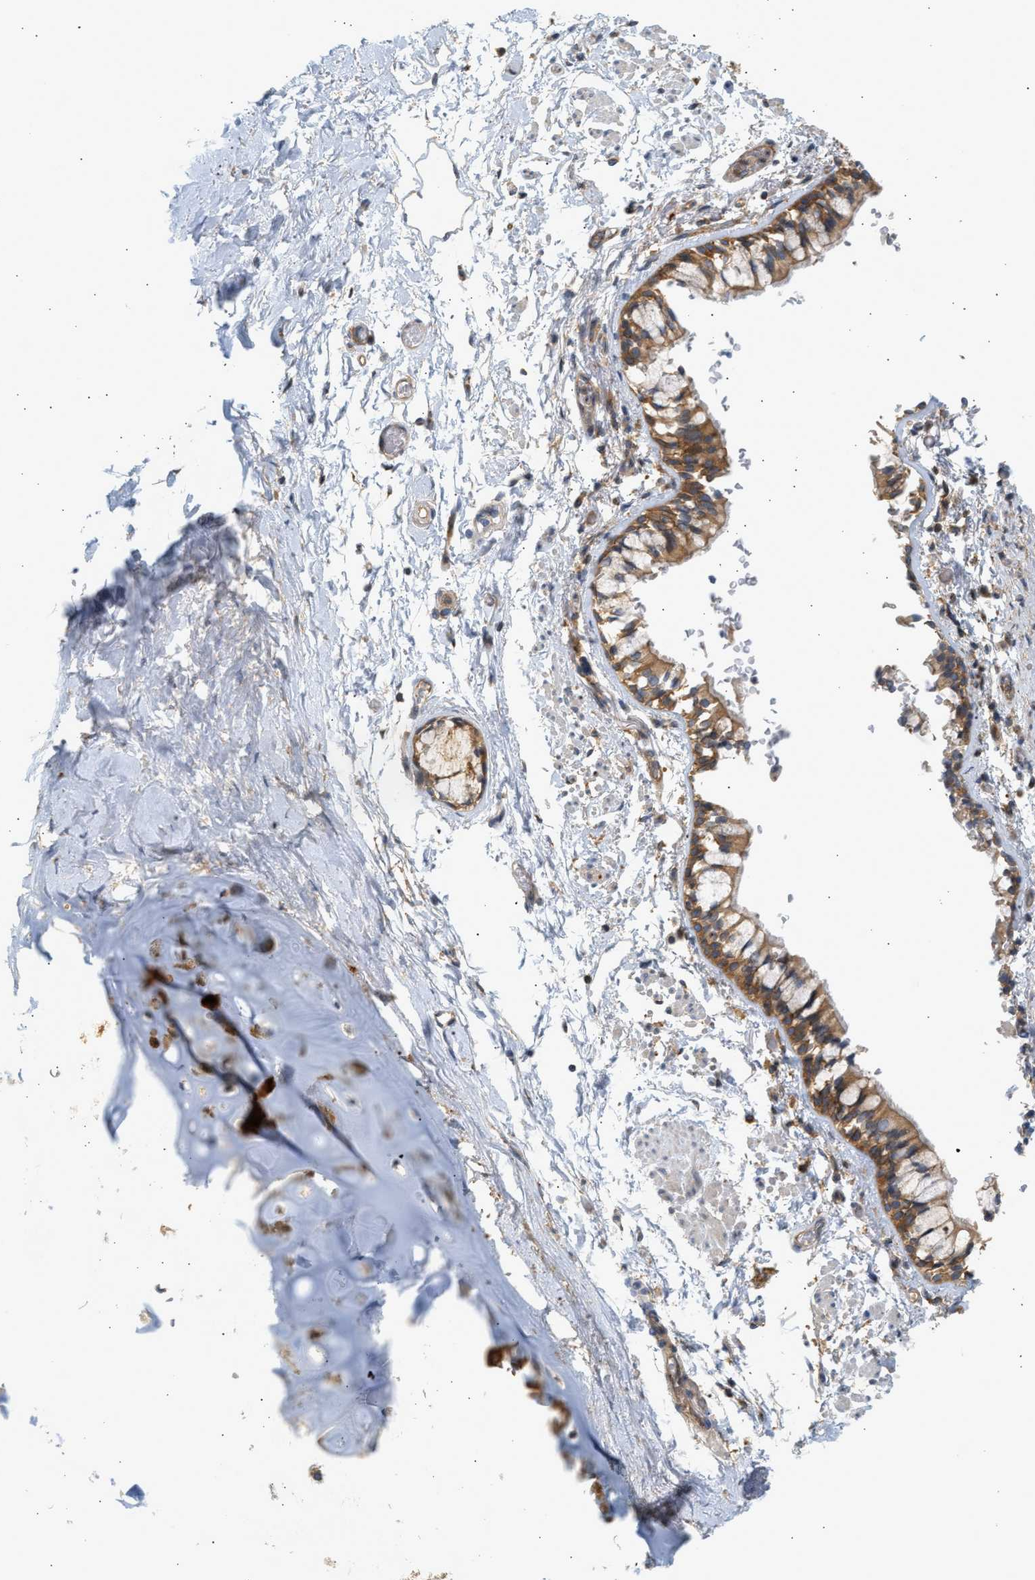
{"staining": {"intensity": "moderate", "quantity": ">75%", "location": "cytoplasmic/membranous"}, "tissue": "adipose tissue", "cell_type": "Adipocytes", "image_type": "normal", "snomed": [{"axis": "morphology", "description": "Normal tissue, NOS"}, {"axis": "topography", "description": "Cartilage tissue"}, {"axis": "topography", "description": "Lung"}], "caption": "Immunohistochemistry (IHC) image of unremarkable adipose tissue: adipose tissue stained using IHC exhibits medium levels of moderate protein expression localized specifically in the cytoplasmic/membranous of adipocytes, appearing as a cytoplasmic/membranous brown color.", "gene": "PAFAH1B1", "patient": {"sex": "female", "age": 77}}